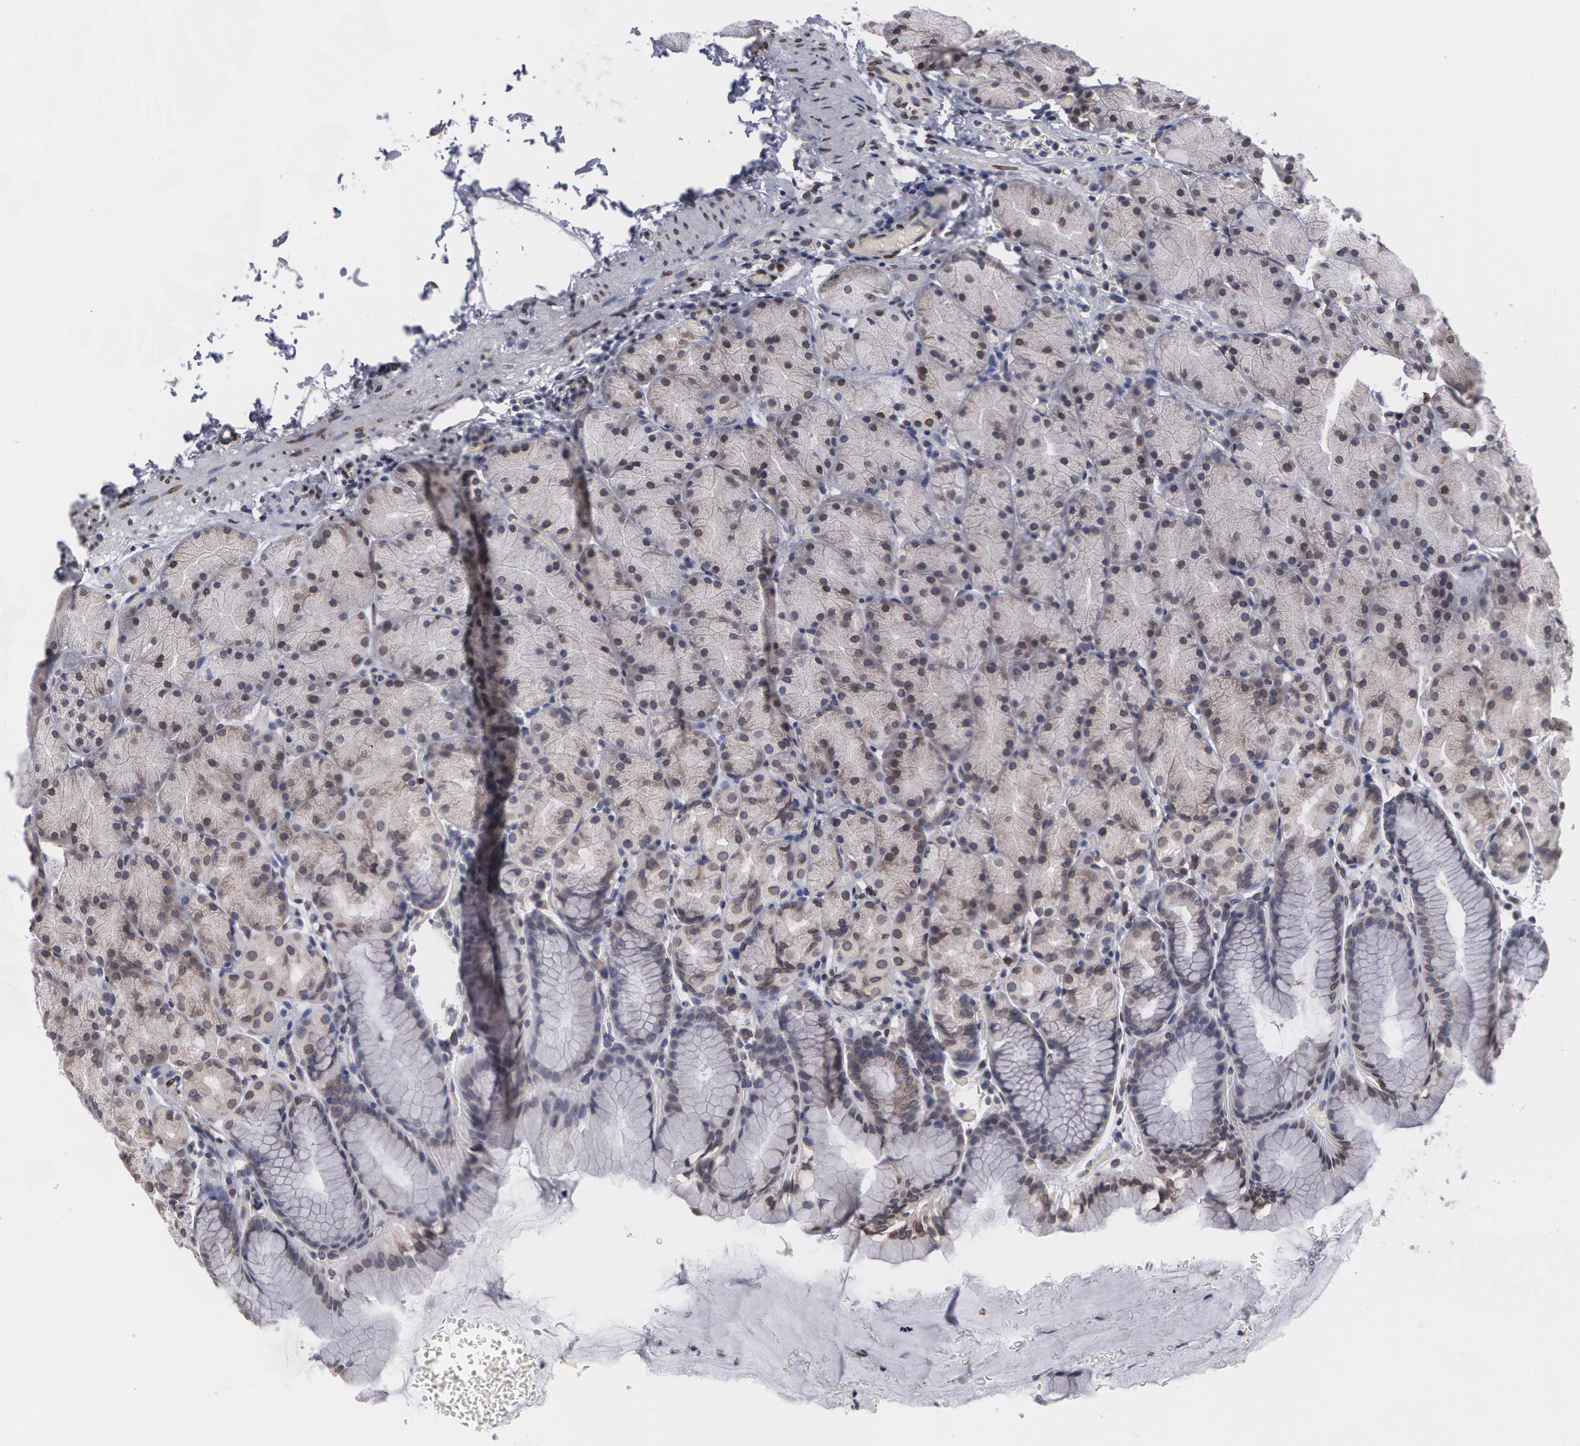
{"staining": {"intensity": "moderate", "quantity": ">75%", "location": "cytoplasmic/membranous,nuclear"}, "tissue": "stomach", "cell_type": "Glandular cells", "image_type": "normal", "snomed": [{"axis": "morphology", "description": "Normal tissue, NOS"}, {"axis": "topography", "description": "Stomach, upper"}], "caption": "This photomicrograph reveals unremarkable stomach stained with immunohistochemistry (IHC) to label a protein in brown. The cytoplasmic/membranous,nuclear of glandular cells show moderate positivity for the protein. Nuclei are counter-stained blue.", "gene": "EMD", "patient": {"sex": "male", "age": 47}}